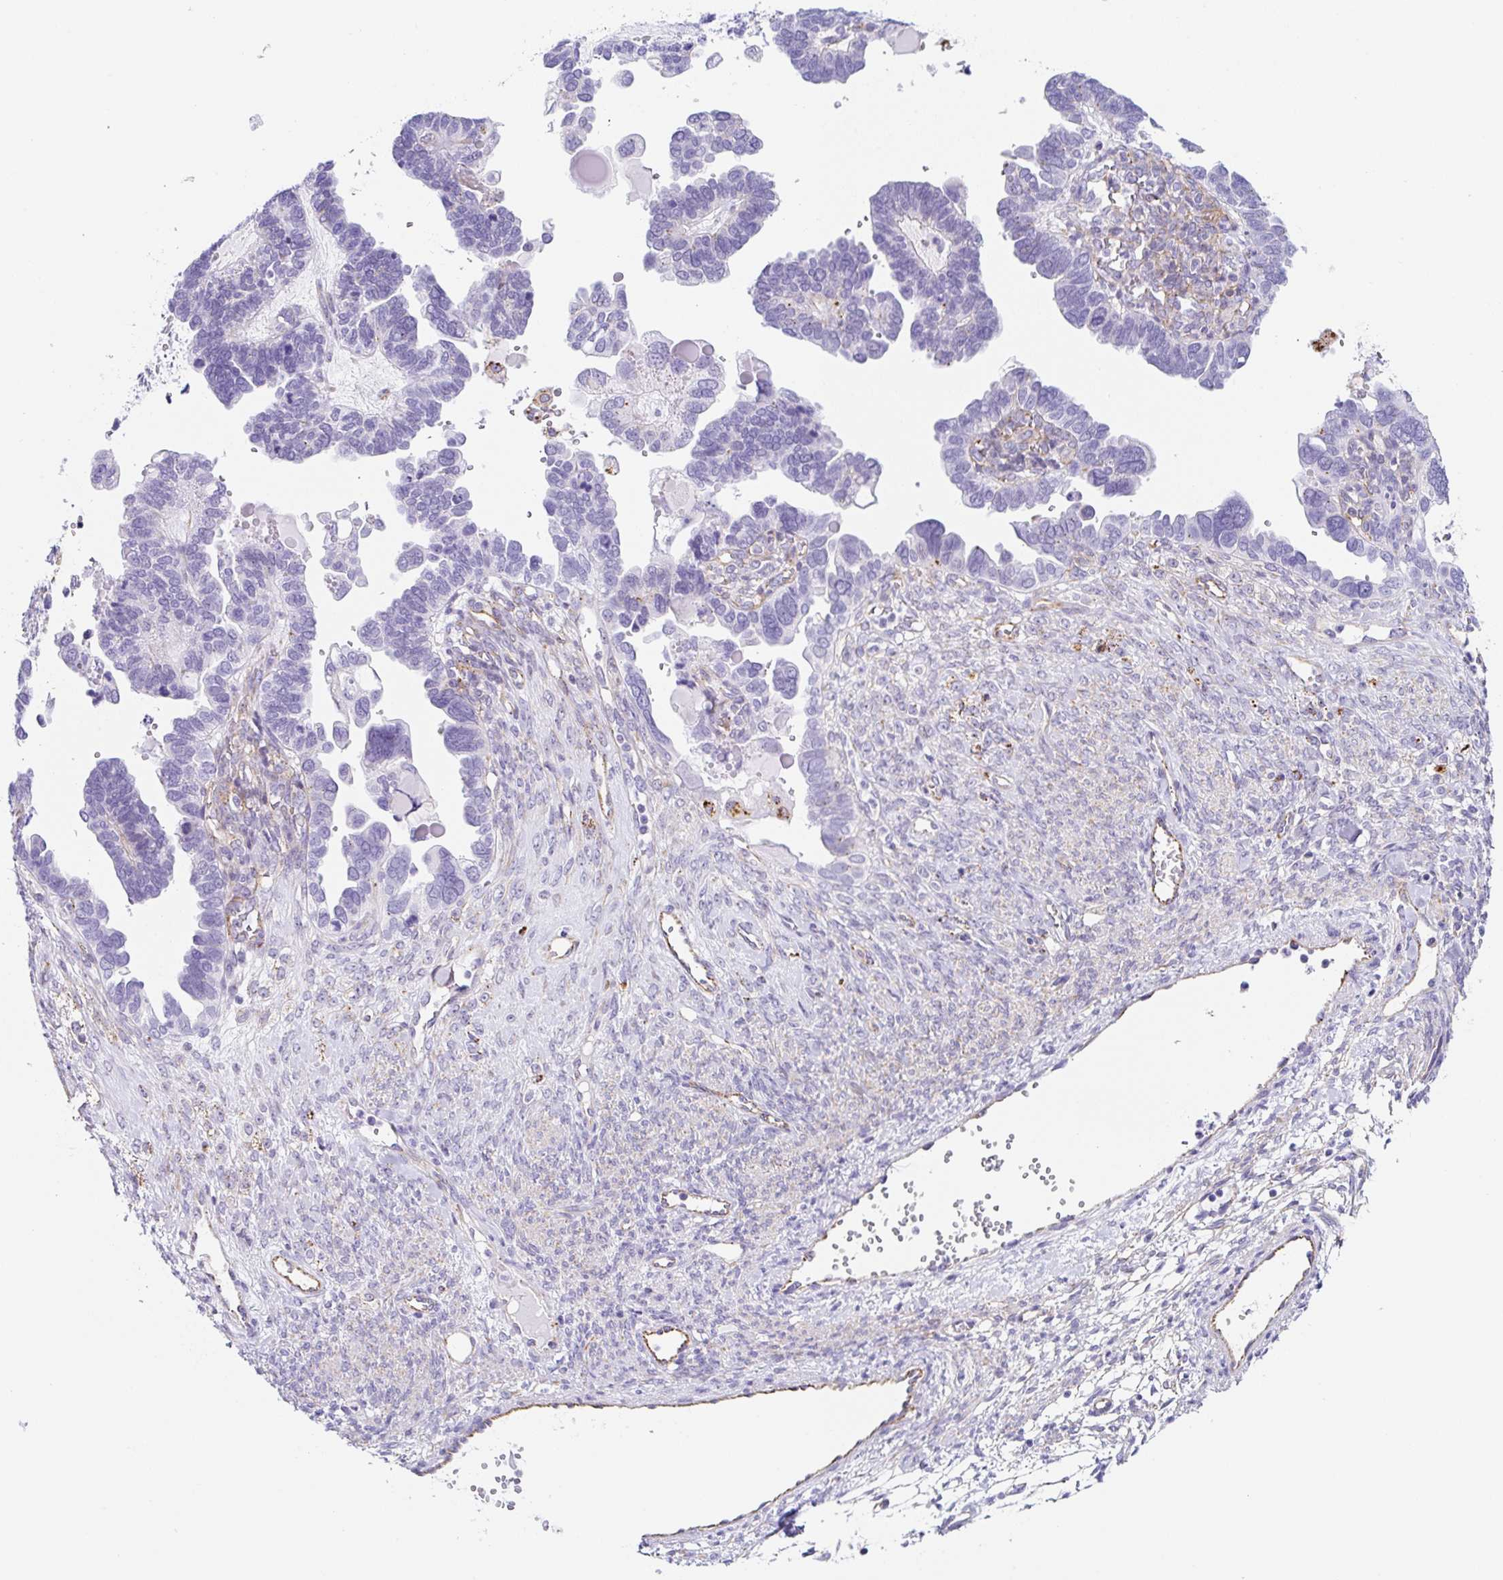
{"staining": {"intensity": "negative", "quantity": "none", "location": "none"}, "tissue": "ovarian cancer", "cell_type": "Tumor cells", "image_type": "cancer", "snomed": [{"axis": "morphology", "description": "Cystadenocarcinoma, serous, NOS"}, {"axis": "topography", "description": "Ovary"}], "caption": "Ovarian cancer stained for a protein using IHC reveals no expression tumor cells.", "gene": "DKK4", "patient": {"sex": "female", "age": 51}}